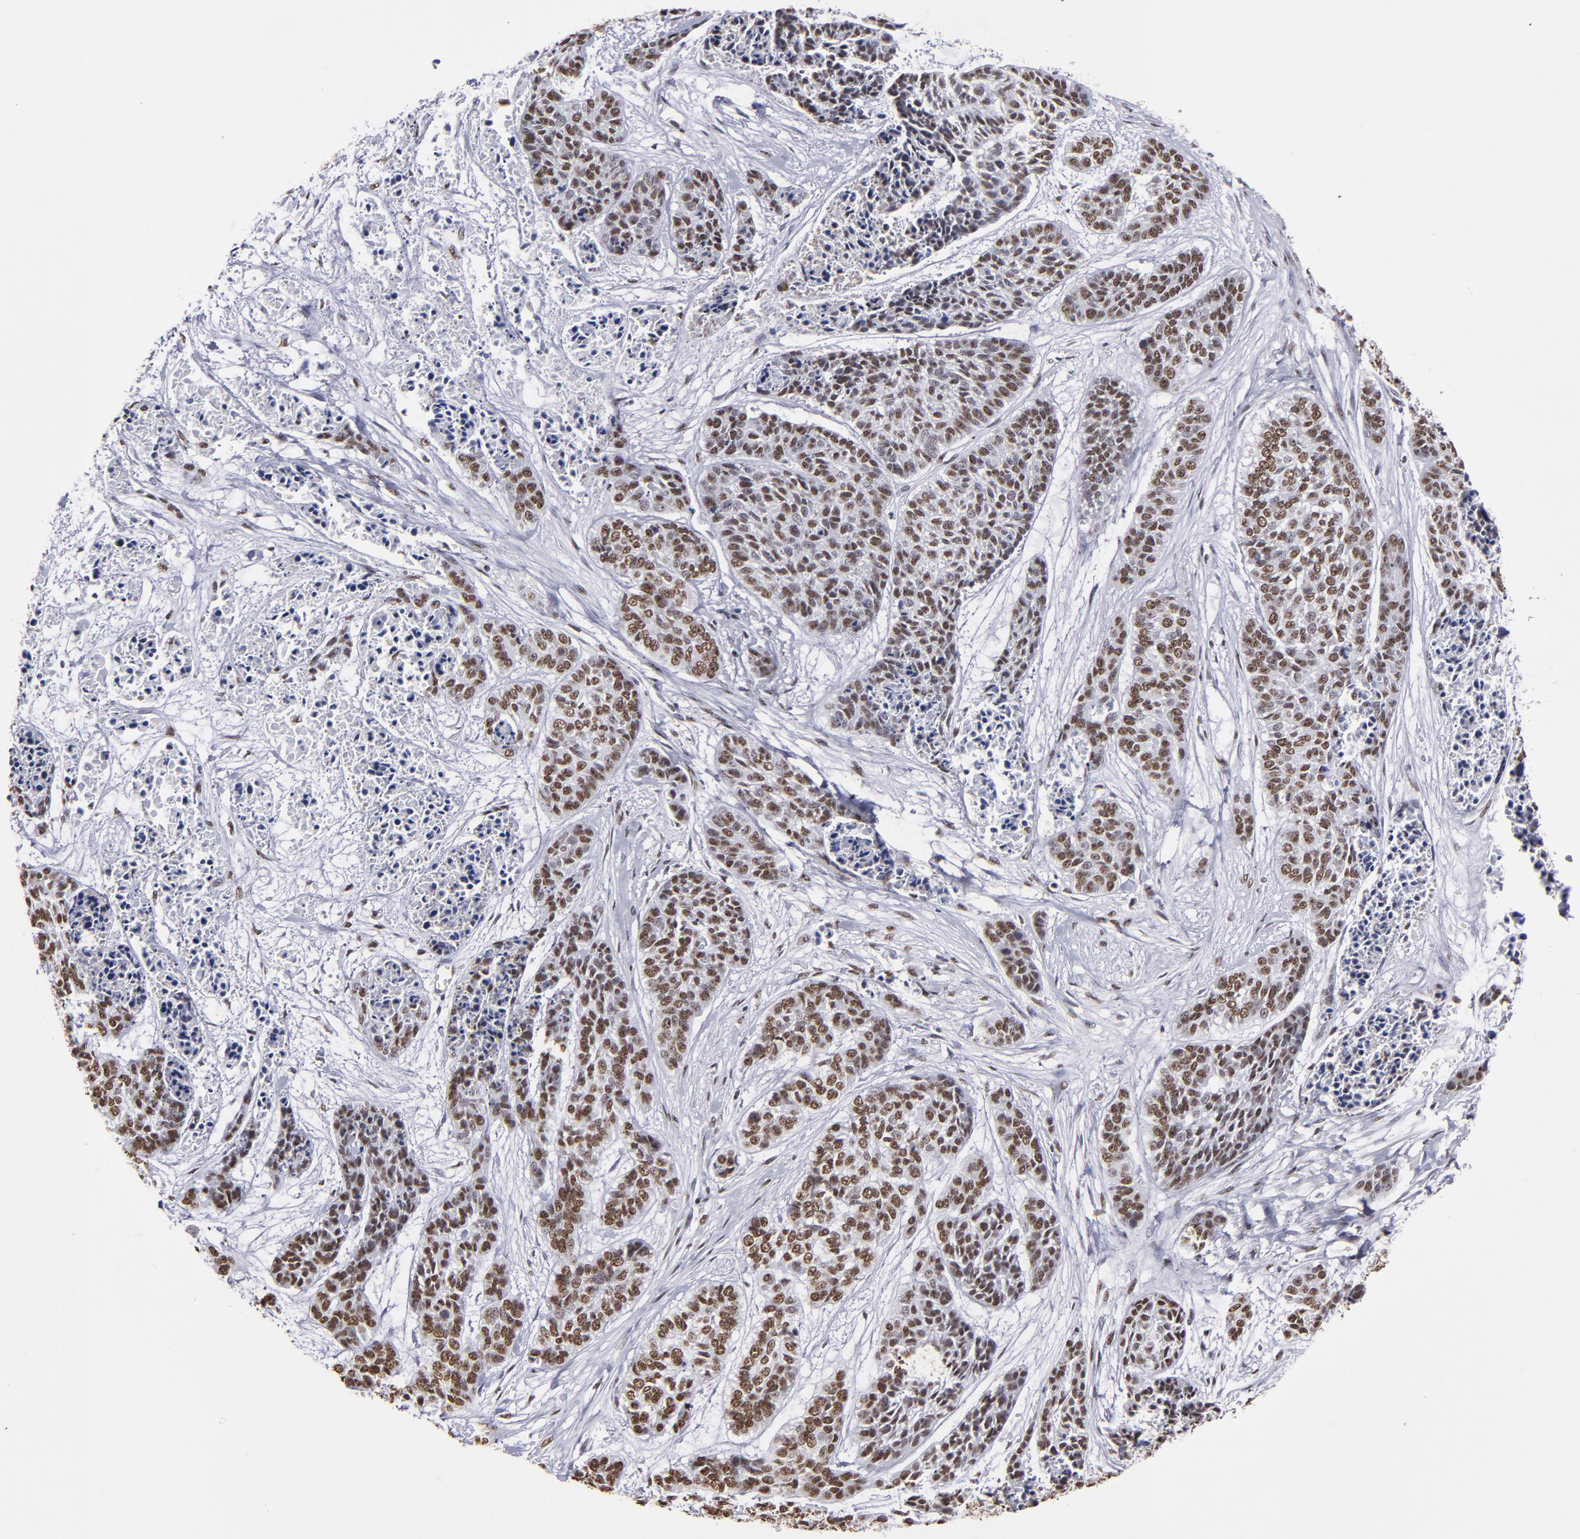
{"staining": {"intensity": "strong", "quantity": ">75%", "location": "nuclear"}, "tissue": "skin cancer", "cell_type": "Tumor cells", "image_type": "cancer", "snomed": [{"axis": "morphology", "description": "Basal cell carcinoma"}, {"axis": "topography", "description": "Skin"}], "caption": "A brown stain shows strong nuclear staining of a protein in skin cancer (basal cell carcinoma) tumor cells.", "gene": "HNRNPA2B1", "patient": {"sex": "female", "age": 64}}